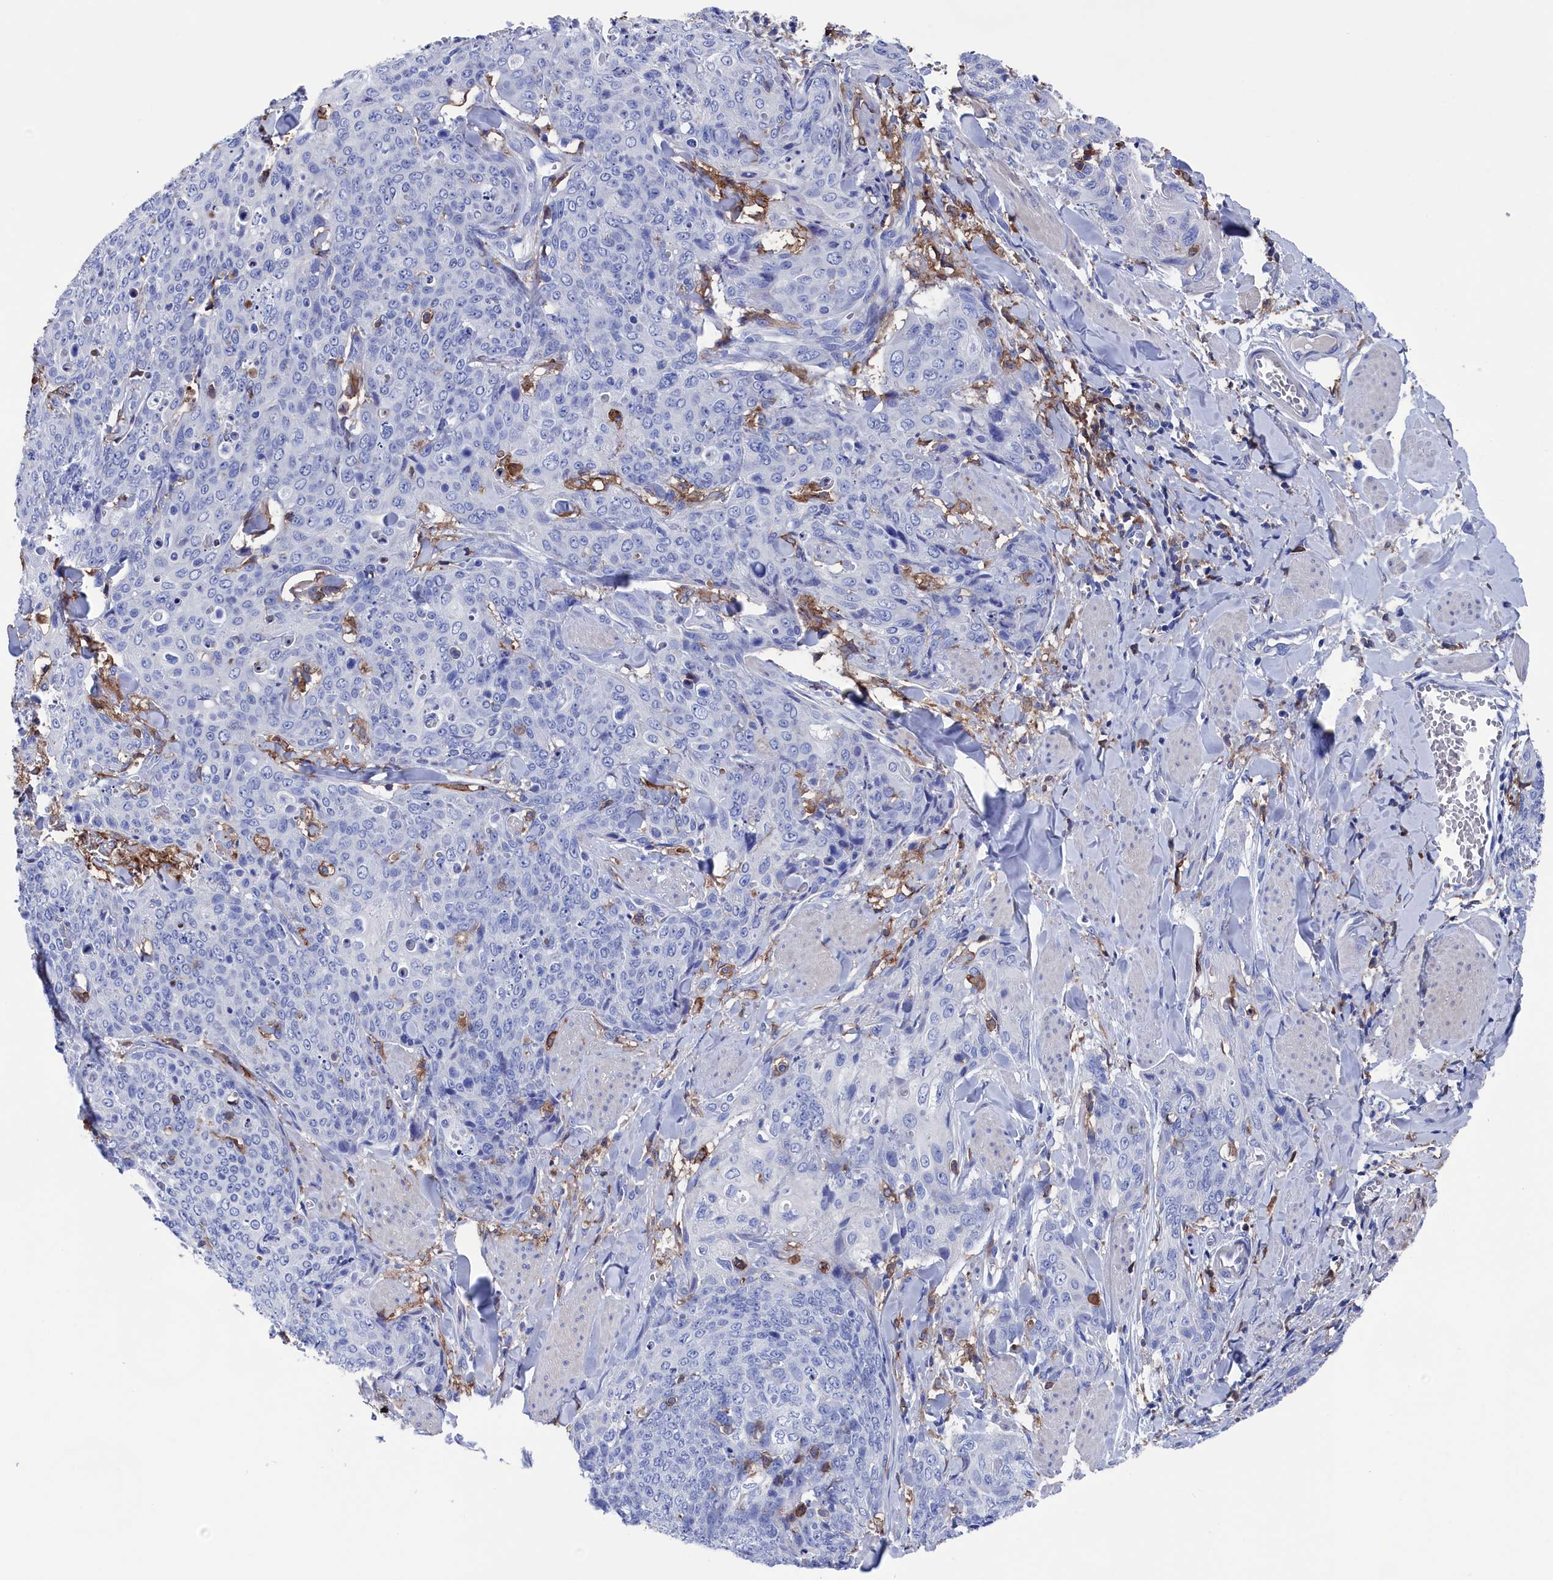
{"staining": {"intensity": "negative", "quantity": "none", "location": "none"}, "tissue": "skin cancer", "cell_type": "Tumor cells", "image_type": "cancer", "snomed": [{"axis": "morphology", "description": "Squamous cell carcinoma, NOS"}, {"axis": "topography", "description": "Skin"}, {"axis": "topography", "description": "Vulva"}], "caption": "Immunohistochemistry histopathology image of squamous cell carcinoma (skin) stained for a protein (brown), which shows no positivity in tumor cells.", "gene": "TYROBP", "patient": {"sex": "female", "age": 85}}